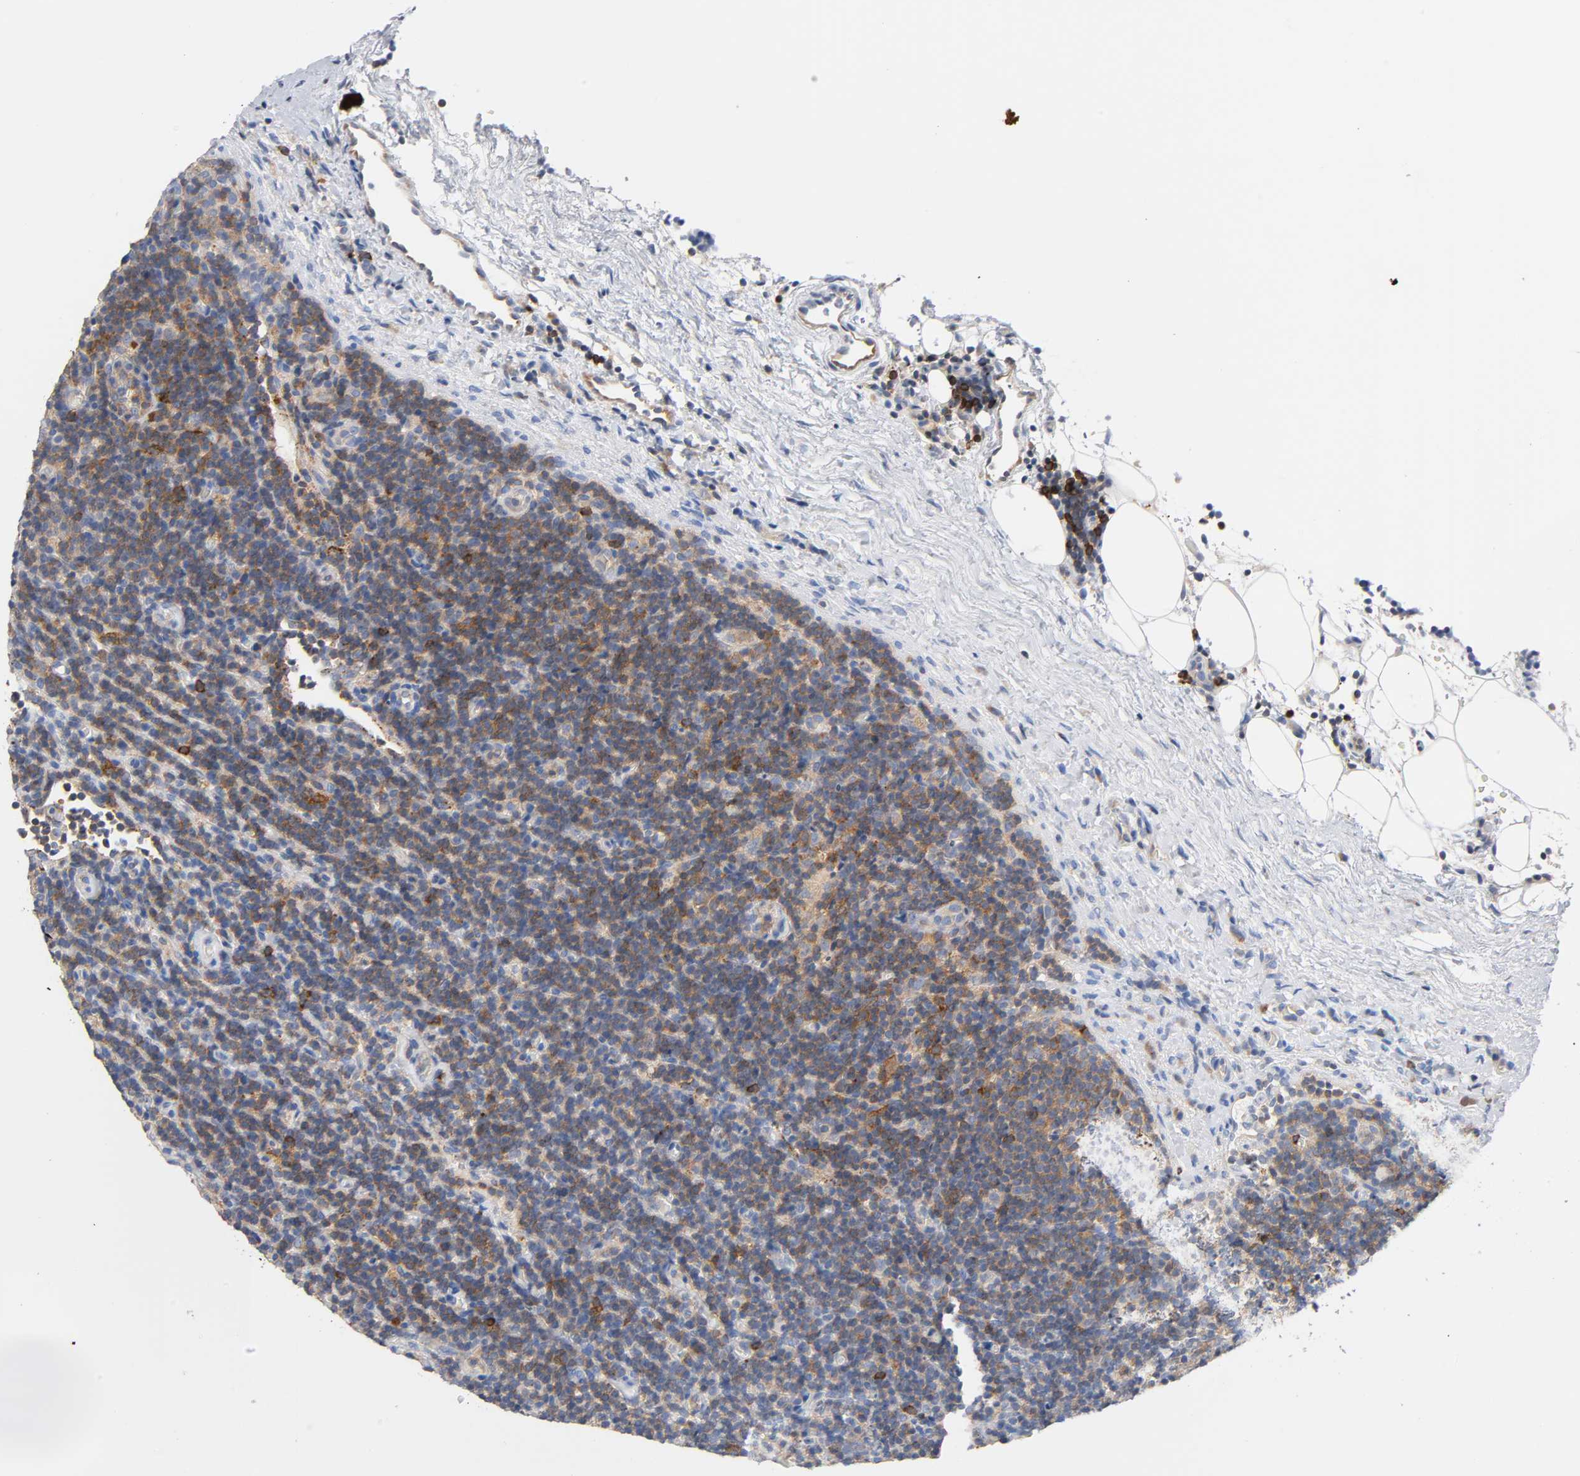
{"staining": {"intensity": "moderate", "quantity": "25%-75%", "location": "cytoplasmic/membranous"}, "tissue": "lymphoma", "cell_type": "Tumor cells", "image_type": "cancer", "snomed": [{"axis": "morphology", "description": "Malignant lymphoma, non-Hodgkin's type, Low grade"}, {"axis": "topography", "description": "Lymph node"}], "caption": "Immunohistochemistry histopathology image of neoplastic tissue: human lymphoma stained using immunohistochemistry exhibits medium levels of moderate protein expression localized specifically in the cytoplasmic/membranous of tumor cells, appearing as a cytoplasmic/membranous brown color.", "gene": "MALT1", "patient": {"sex": "male", "age": 70}}